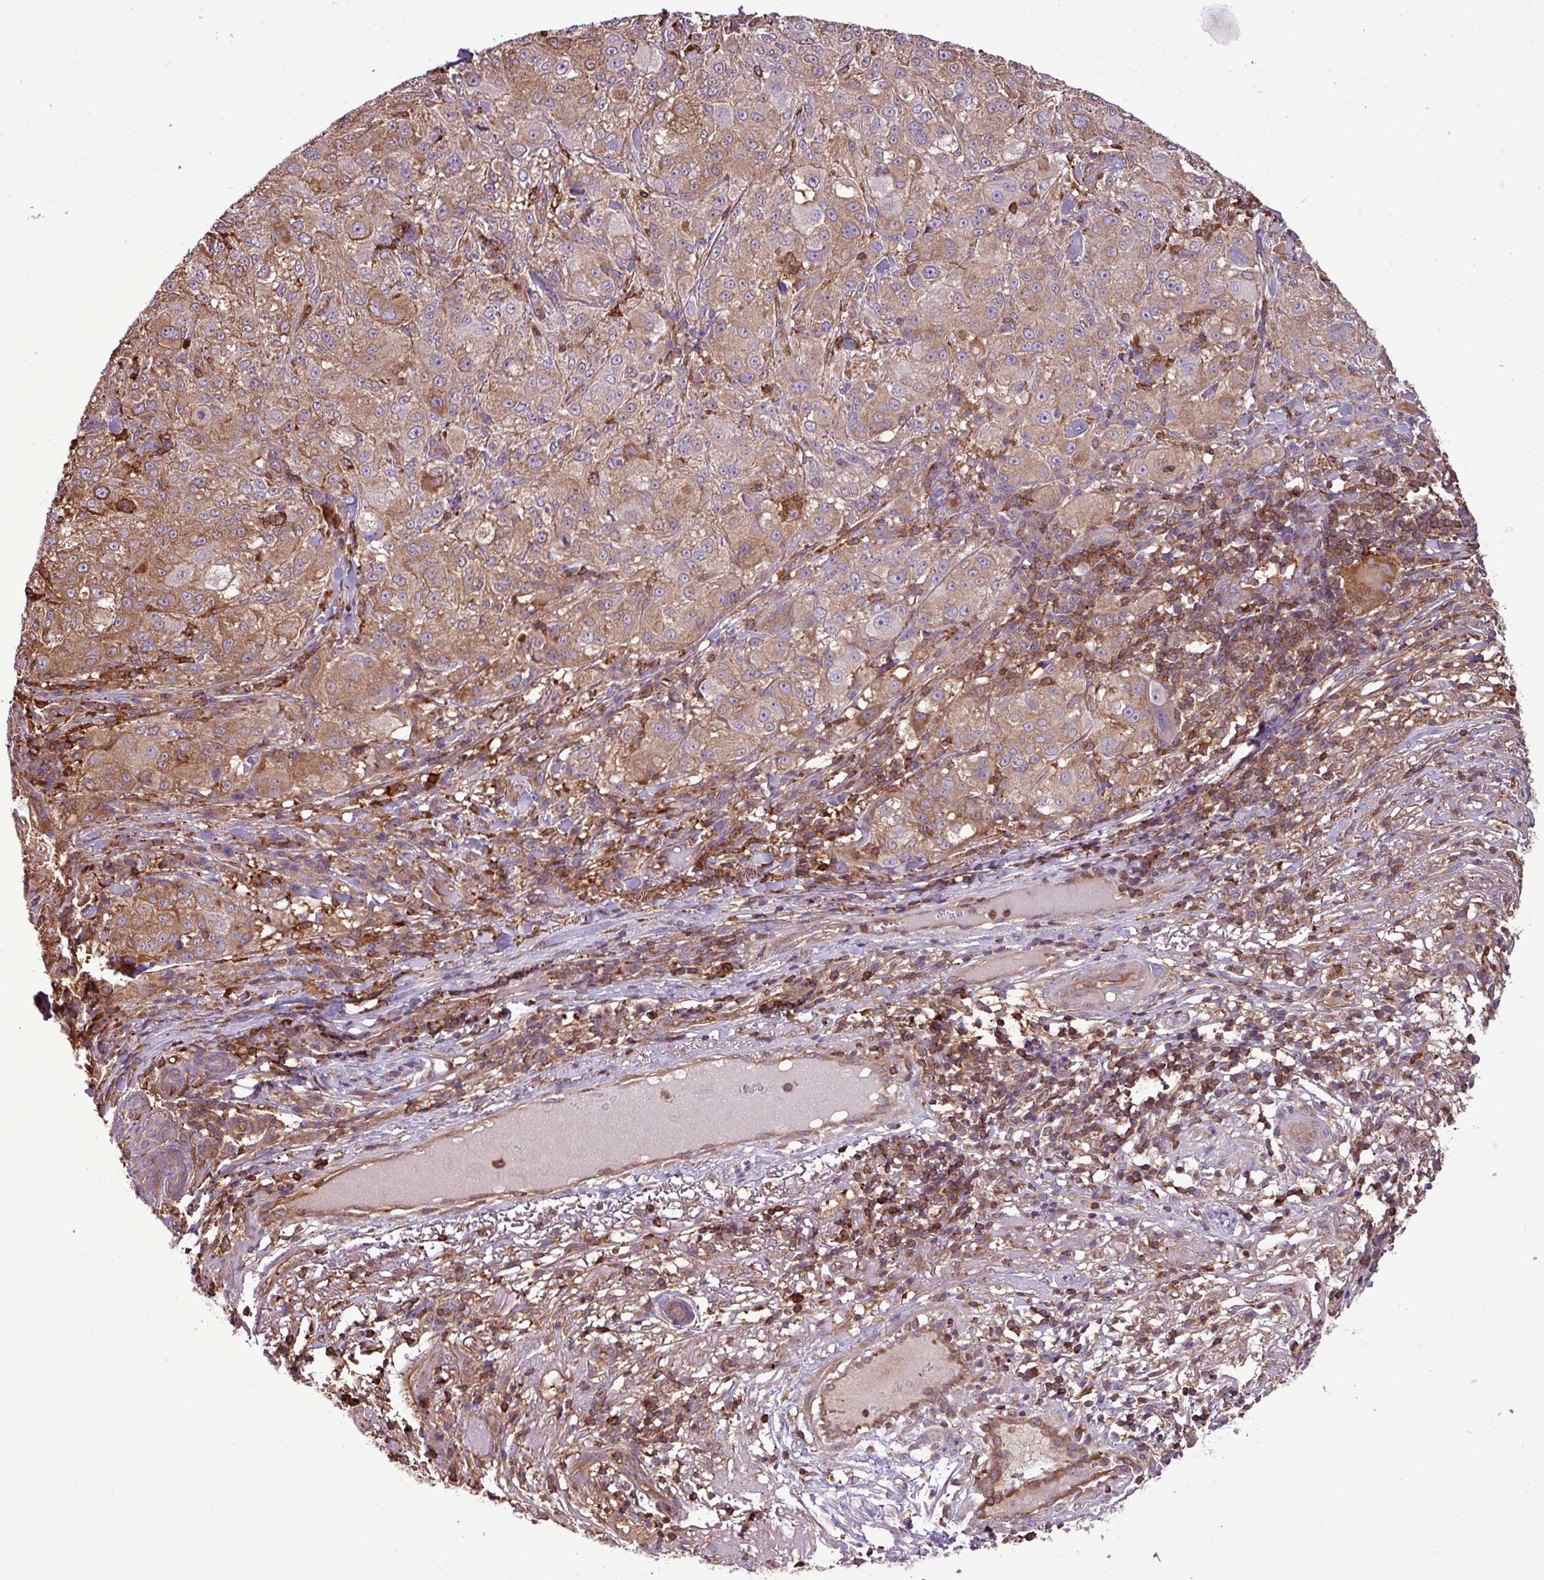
{"staining": {"intensity": "moderate", "quantity": "25%-75%", "location": "cytoplasmic/membranous"}, "tissue": "melanoma", "cell_type": "Tumor cells", "image_type": "cancer", "snomed": [{"axis": "morphology", "description": "Necrosis, NOS"}, {"axis": "morphology", "description": "Malignant melanoma, NOS"}, {"axis": "topography", "description": "Skin"}], "caption": "Human malignant melanoma stained for a protein (brown) exhibits moderate cytoplasmic/membranous positive expression in approximately 25%-75% of tumor cells.", "gene": "PGAP6", "patient": {"sex": "female", "age": 87}}